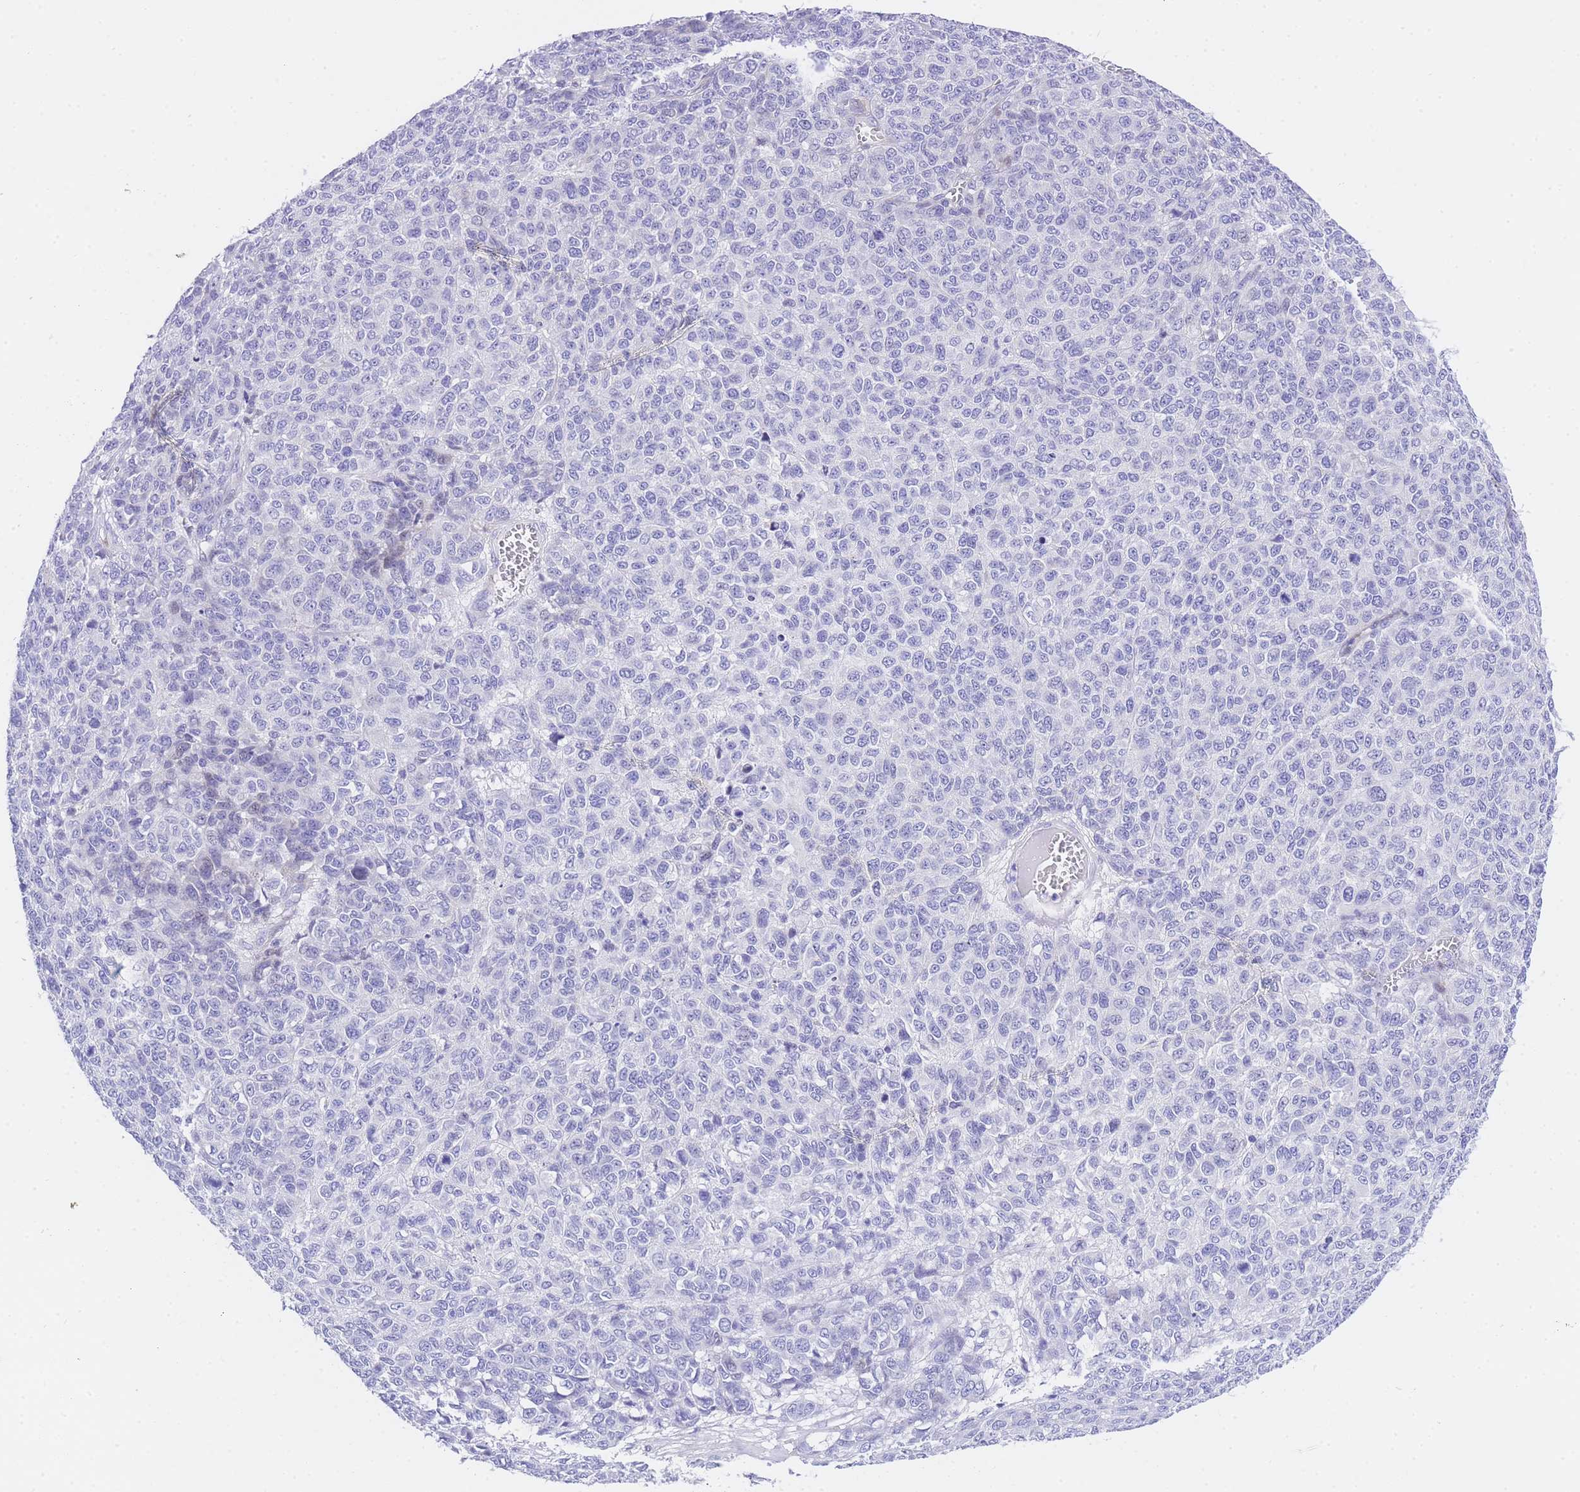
{"staining": {"intensity": "negative", "quantity": "none", "location": "none"}, "tissue": "melanoma", "cell_type": "Tumor cells", "image_type": "cancer", "snomed": [{"axis": "morphology", "description": "Malignant melanoma, NOS"}, {"axis": "topography", "description": "Skin"}], "caption": "Immunohistochemical staining of malignant melanoma displays no significant positivity in tumor cells.", "gene": "TIFAB", "patient": {"sex": "male", "age": 49}}